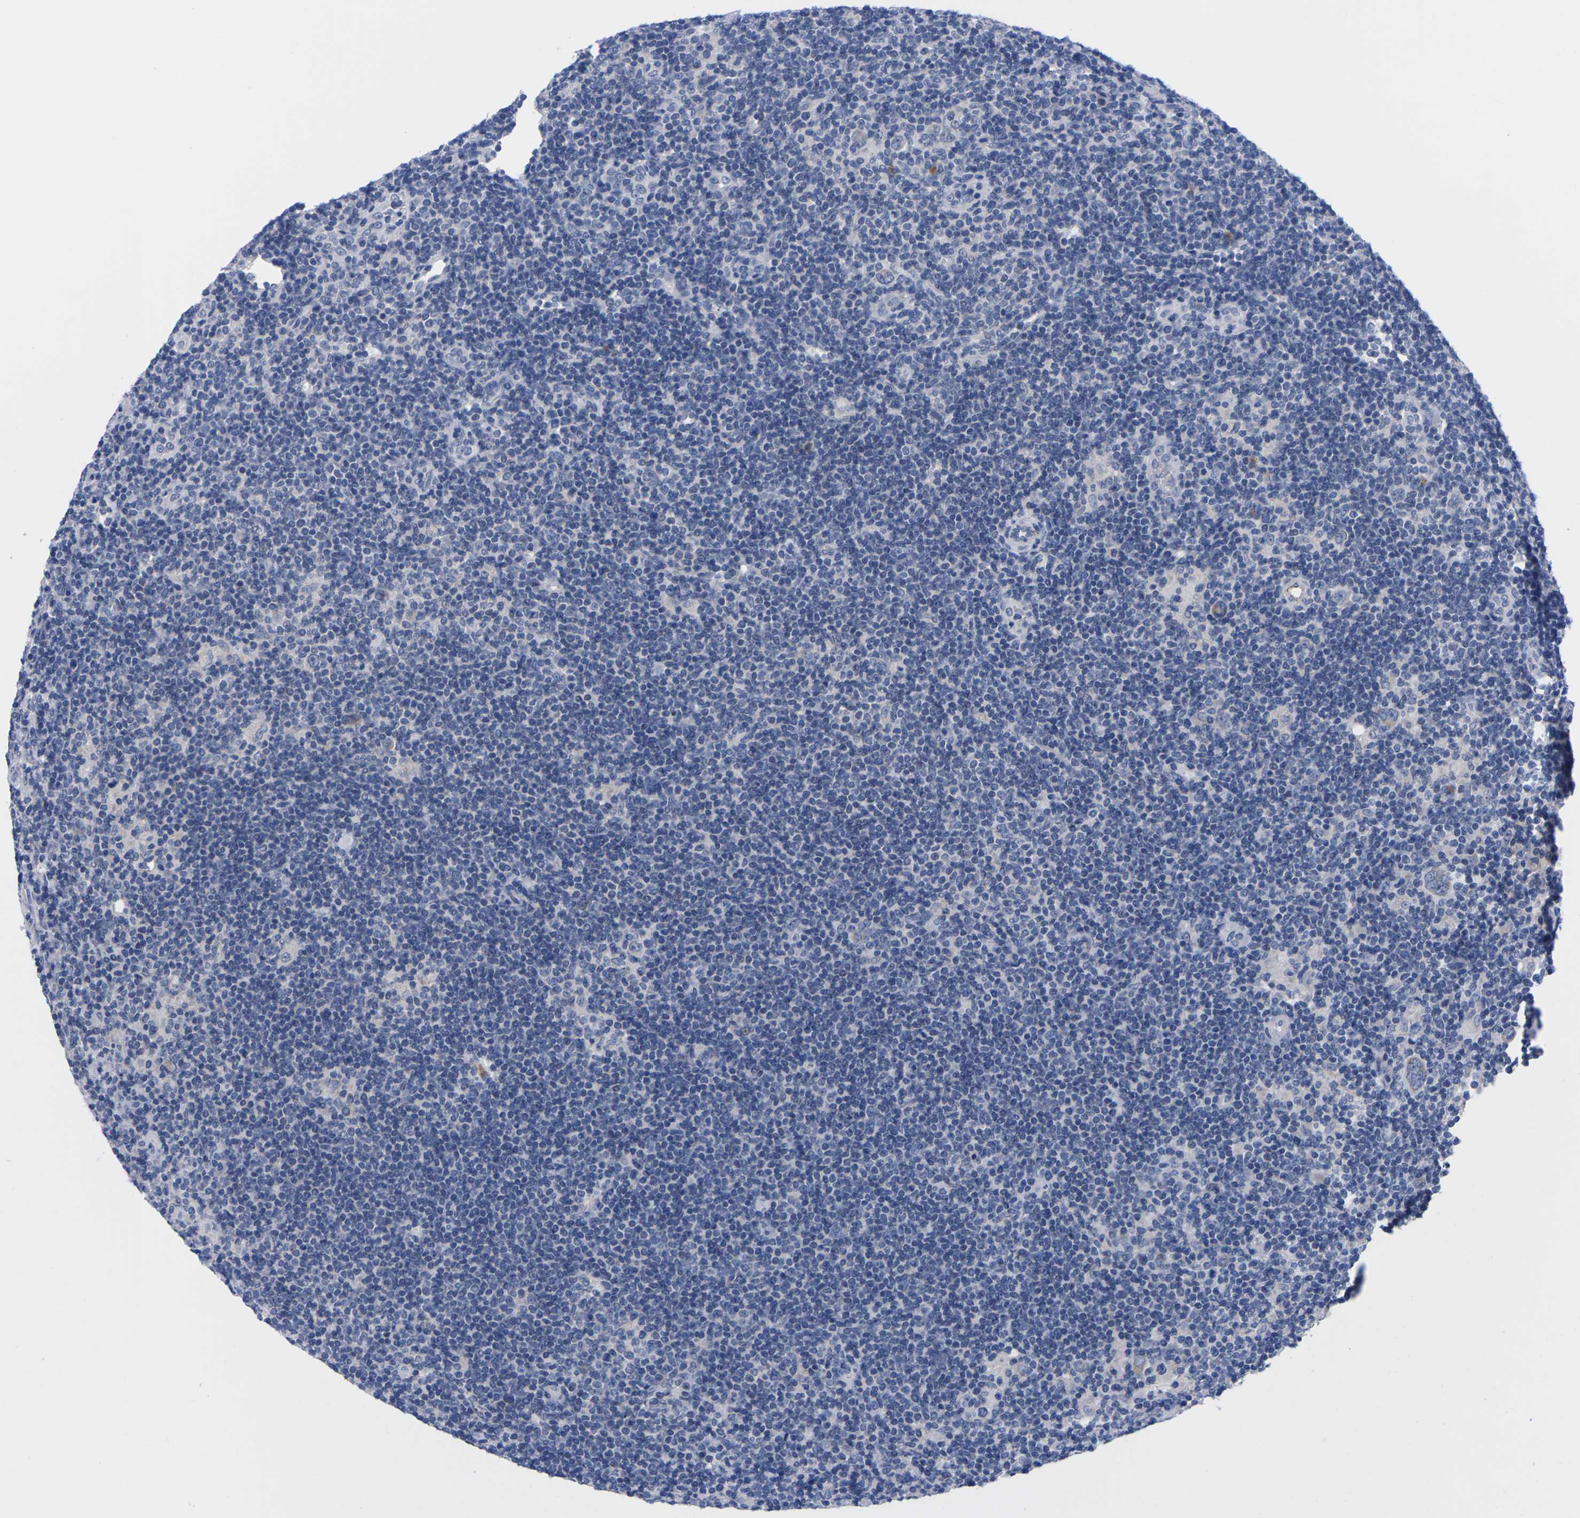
{"staining": {"intensity": "negative", "quantity": "none", "location": "none"}, "tissue": "lymphoma", "cell_type": "Tumor cells", "image_type": "cancer", "snomed": [{"axis": "morphology", "description": "Hodgkin's disease, NOS"}, {"axis": "topography", "description": "Lymph node"}], "caption": "High power microscopy image of an immunohistochemistry (IHC) micrograph of Hodgkin's disease, revealing no significant positivity in tumor cells.", "gene": "FAM210A", "patient": {"sex": "female", "age": 57}}